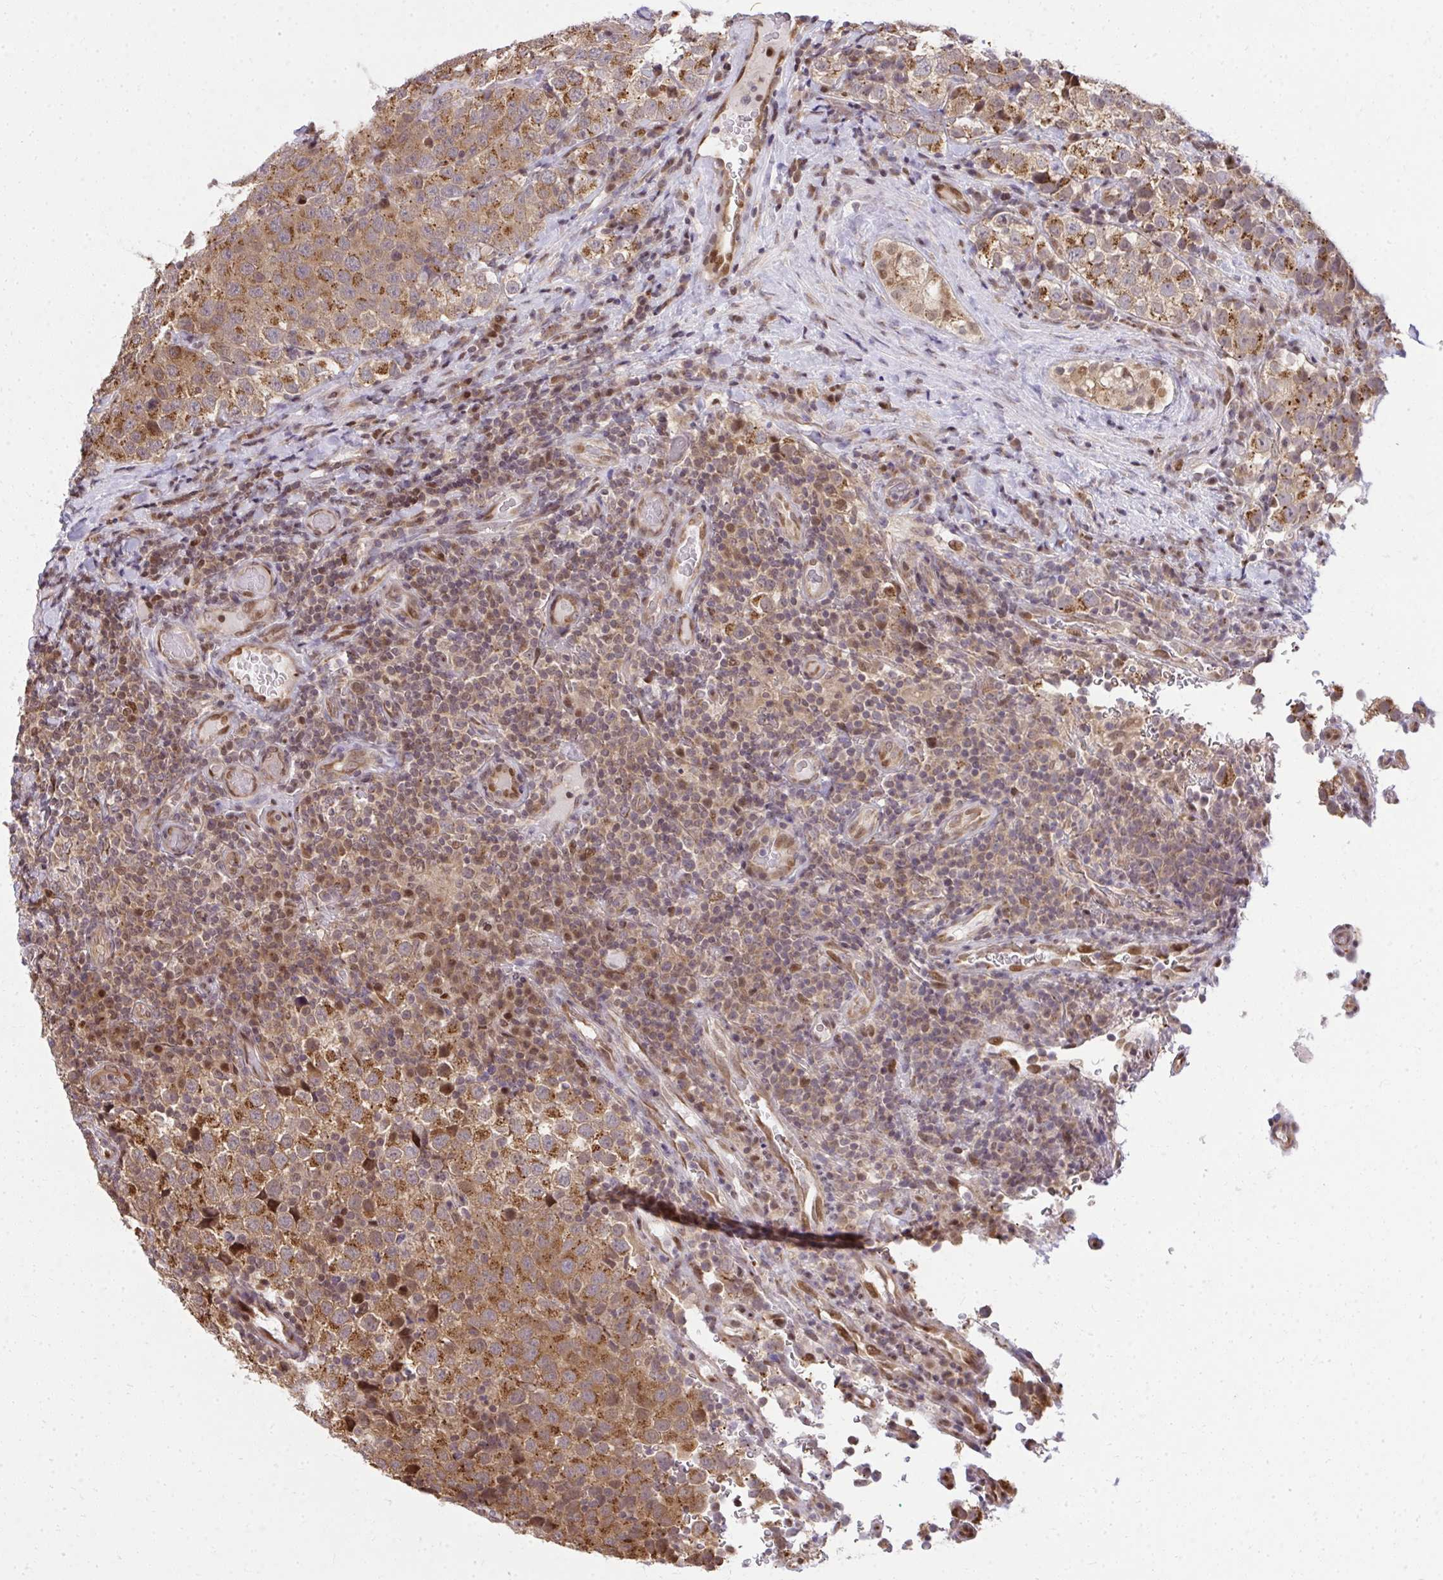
{"staining": {"intensity": "moderate", "quantity": ">75%", "location": "cytoplasmic/membranous"}, "tissue": "testis cancer", "cell_type": "Tumor cells", "image_type": "cancer", "snomed": [{"axis": "morphology", "description": "Seminoma, NOS"}, {"axis": "topography", "description": "Testis"}], "caption": "Immunohistochemistry (IHC) (DAB) staining of human seminoma (testis) exhibits moderate cytoplasmic/membranous protein expression in approximately >75% of tumor cells.", "gene": "PIGY", "patient": {"sex": "male", "age": 34}}